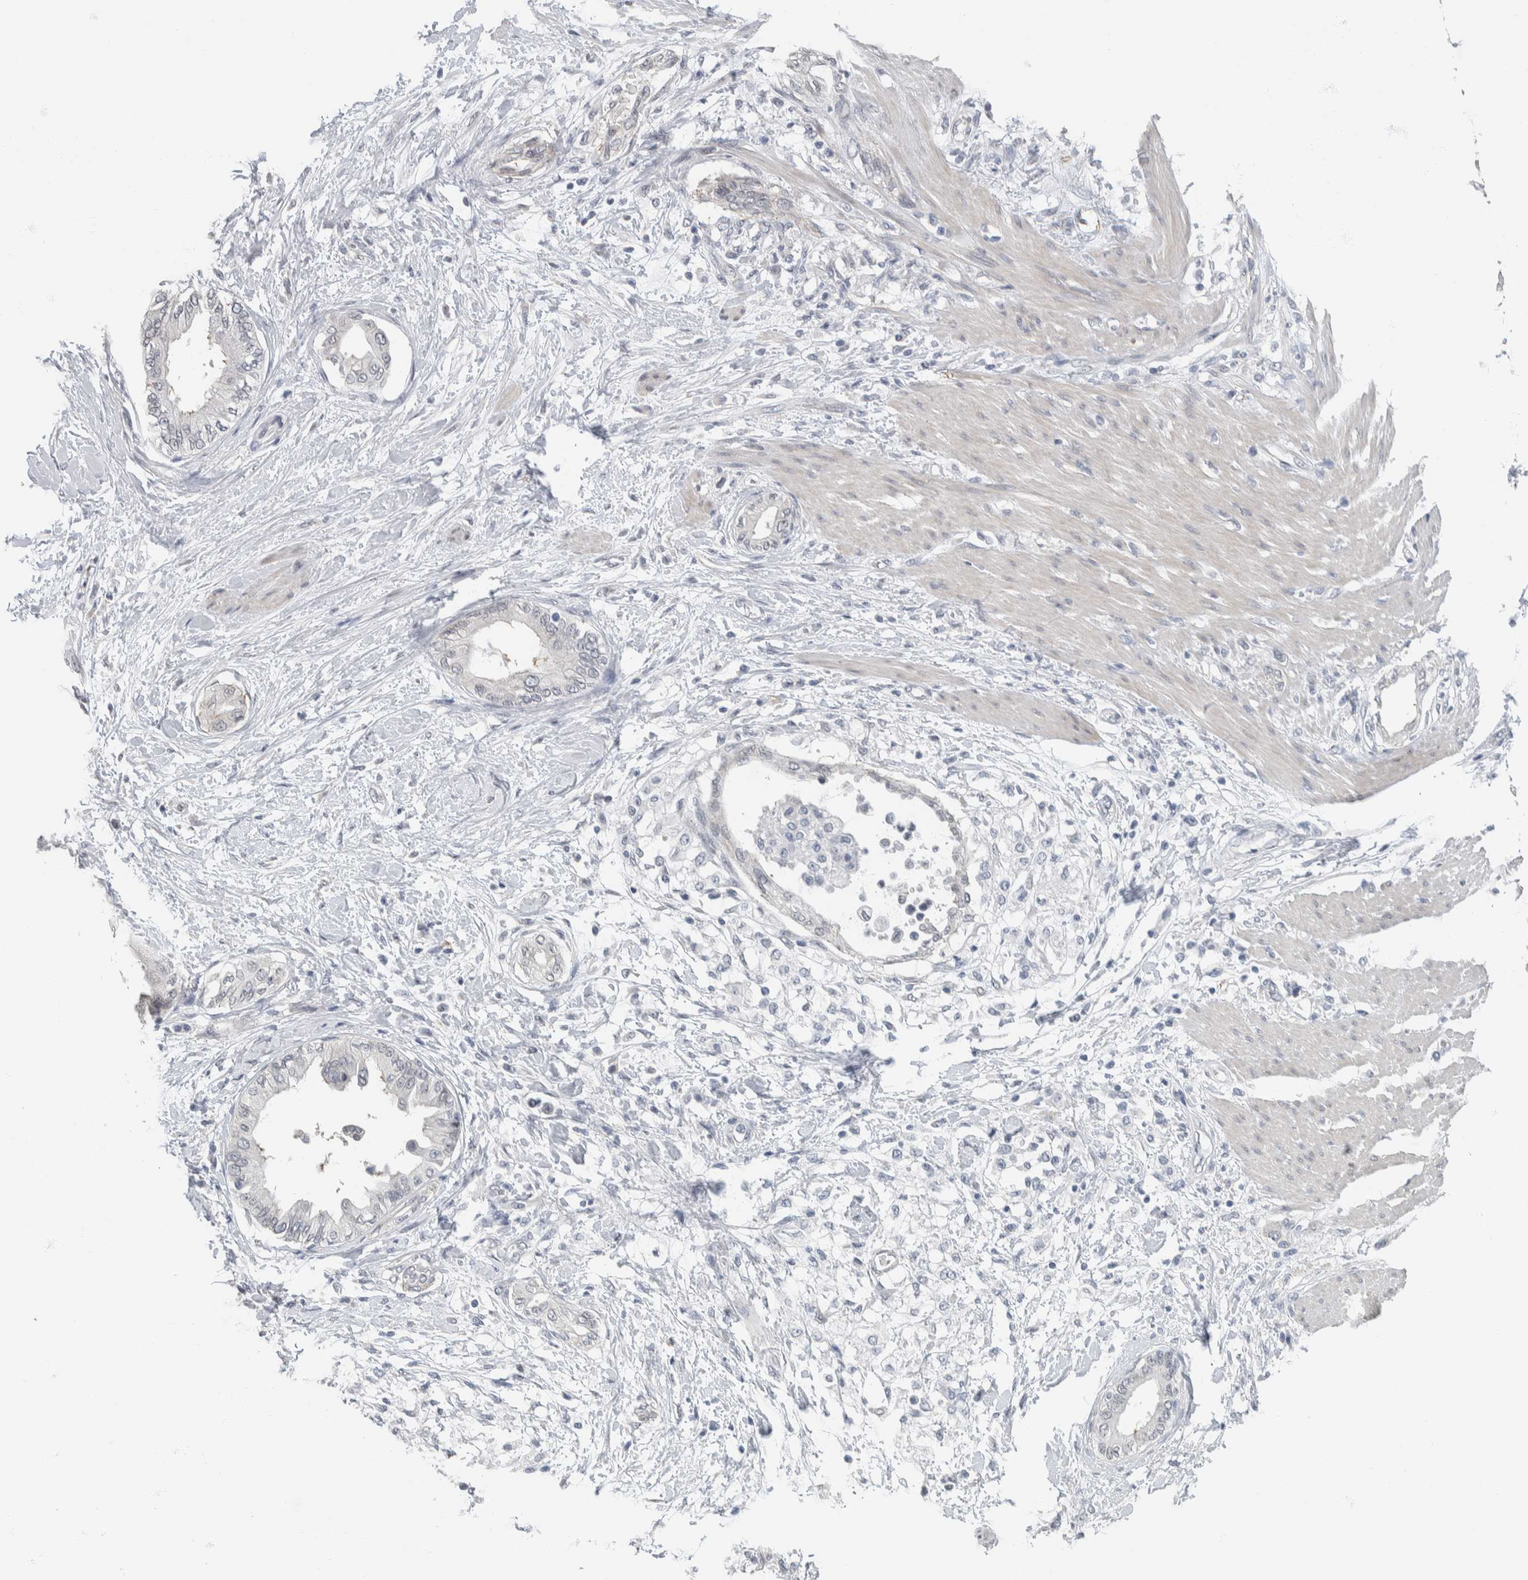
{"staining": {"intensity": "negative", "quantity": "none", "location": "none"}, "tissue": "pancreatic cancer", "cell_type": "Tumor cells", "image_type": "cancer", "snomed": [{"axis": "morphology", "description": "Normal tissue, NOS"}, {"axis": "morphology", "description": "Adenocarcinoma, NOS"}, {"axis": "topography", "description": "Pancreas"}, {"axis": "topography", "description": "Duodenum"}], "caption": "This image is of pancreatic adenocarcinoma stained with immunohistochemistry to label a protein in brown with the nuclei are counter-stained blue. There is no expression in tumor cells.", "gene": "NEFM", "patient": {"sex": "female", "age": 60}}